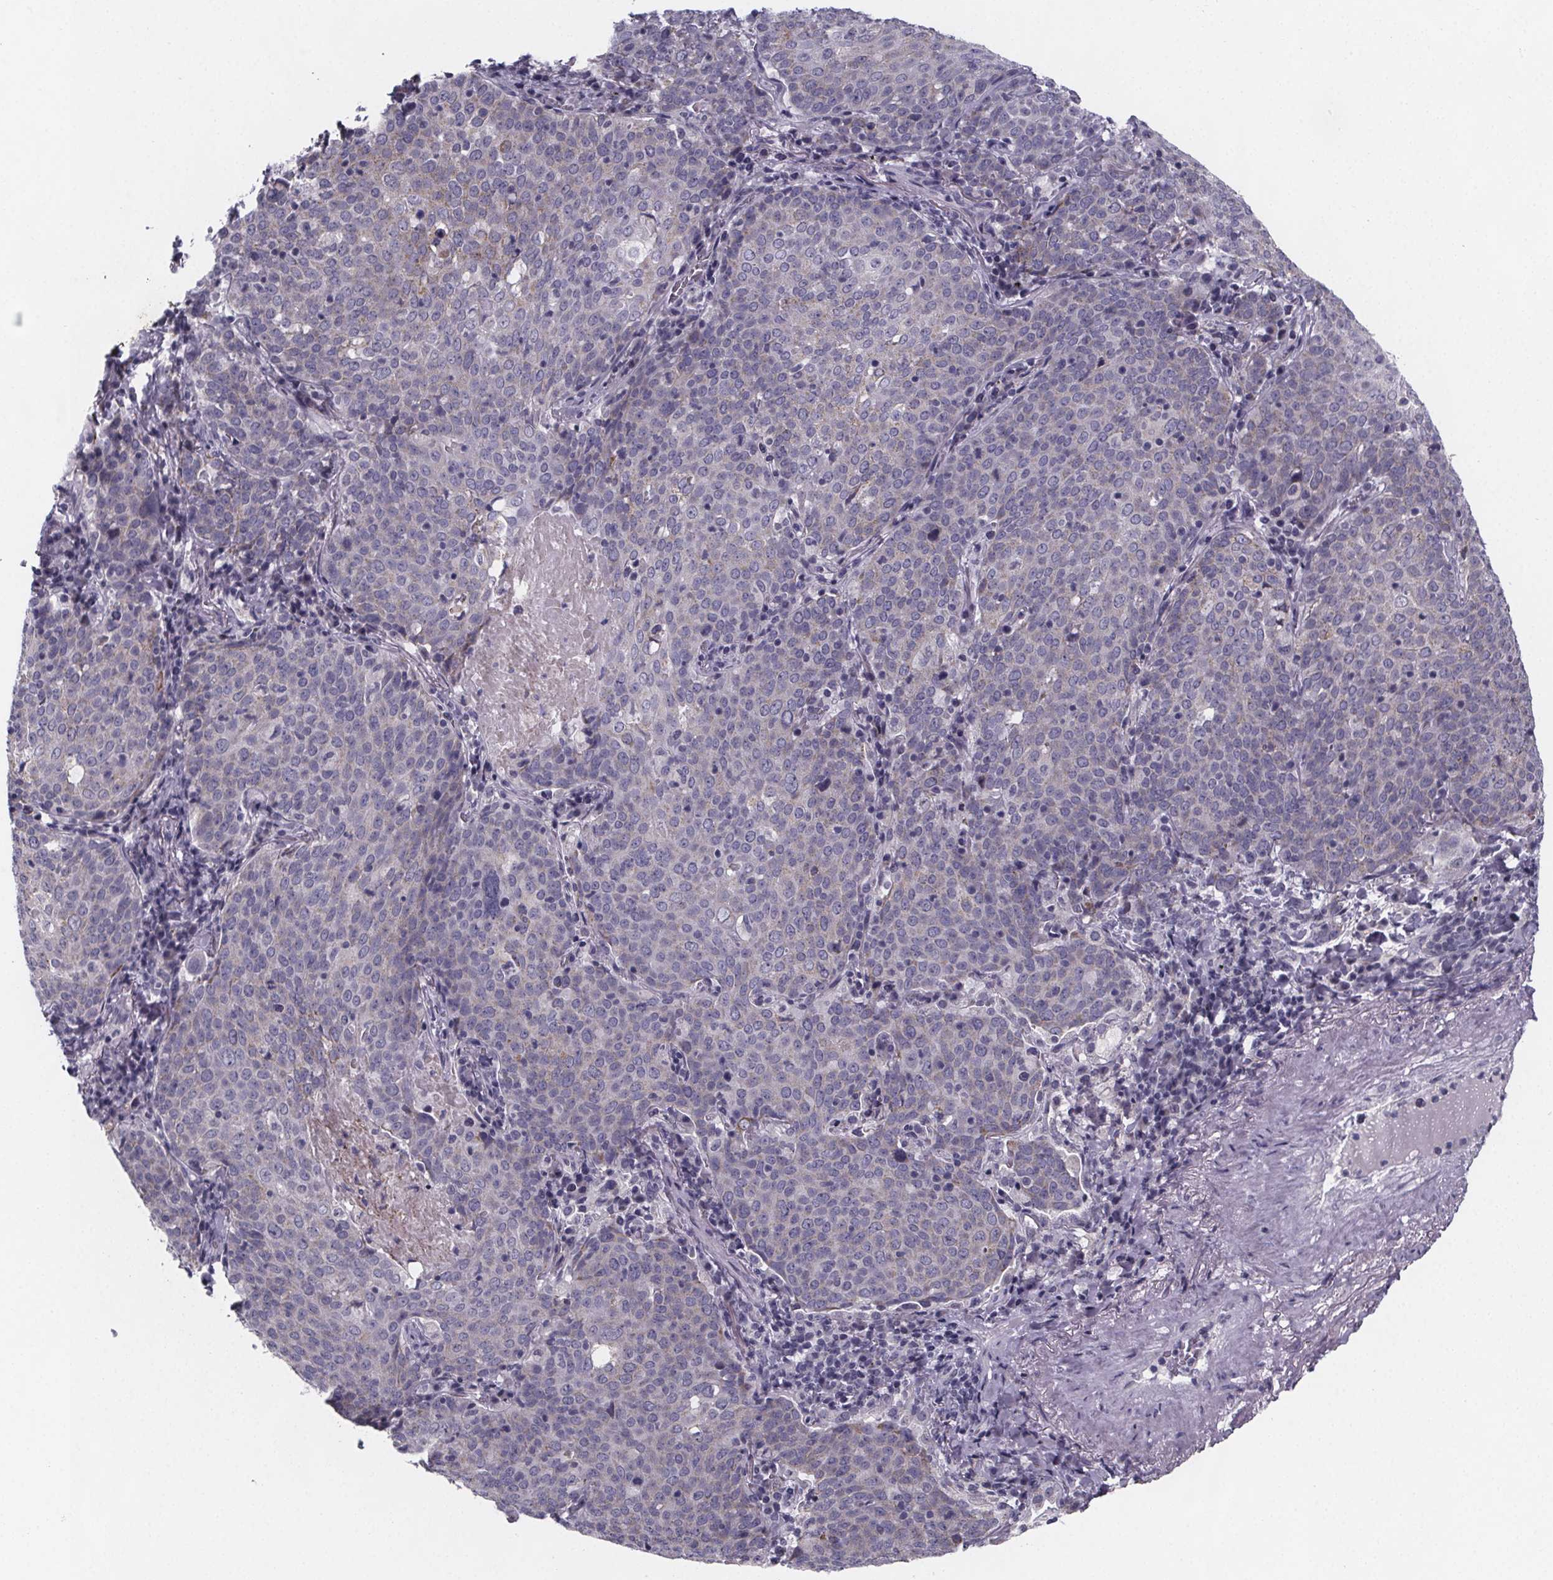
{"staining": {"intensity": "negative", "quantity": "none", "location": "none"}, "tissue": "lung cancer", "cell_type": "Tumor cells", "image_type": "cancer", "snomed": [{"axis": "morphology", "description": "Squamous cell carcinoma, NOS"}, {"axis": "topography", "description": "Lung"}], "caption": "The immunohistochemistry micrograph has no significant expression in tumor cells of lung squamous cell carcinoma tissue.", "gene": "PAH", "patient": {"sex": "male", "age": 82}}